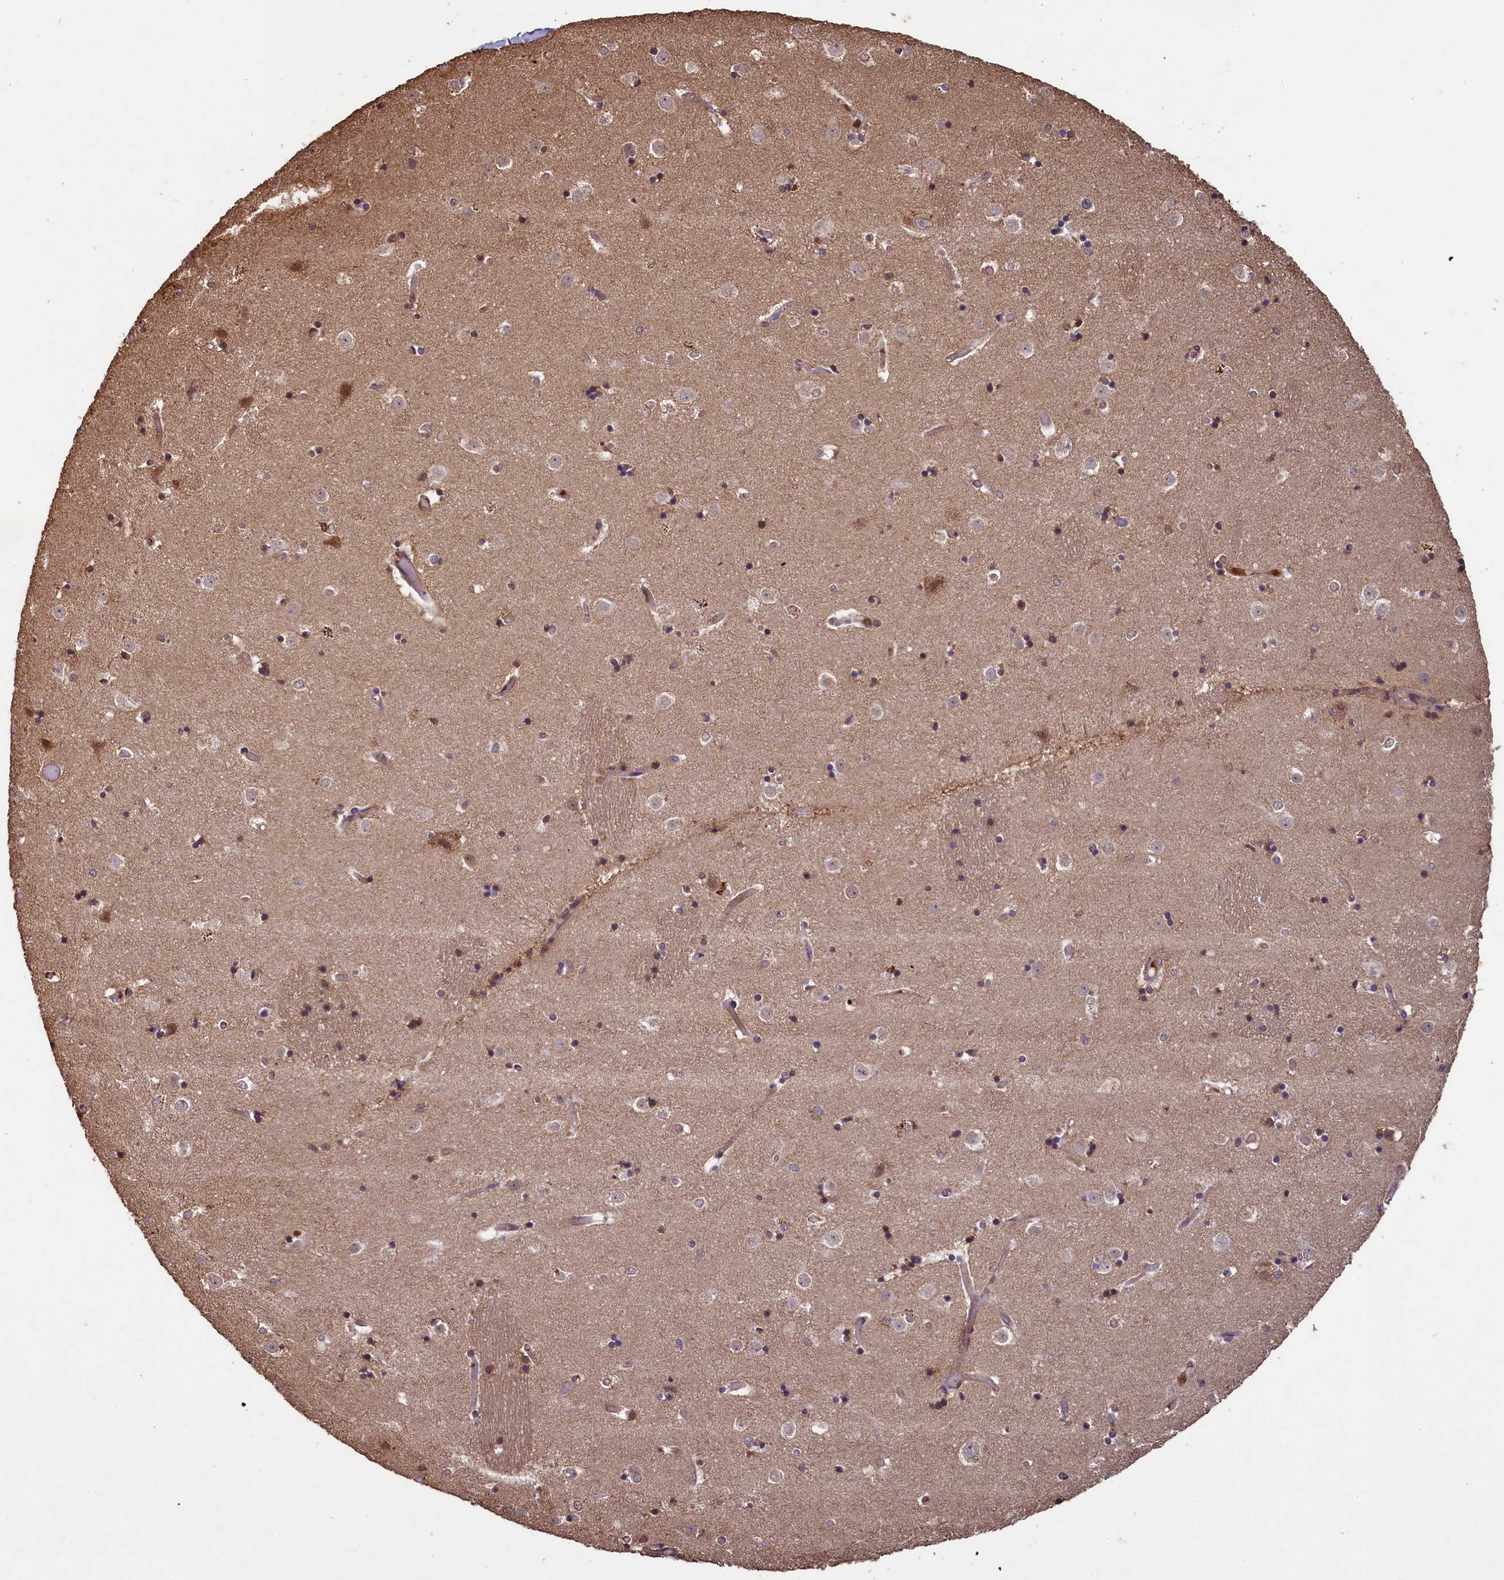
{"staining": {"intensity": "moderate", "quantity": "<25%", "location": "cytoplasmic/membranous"}, "tissue": "caudate", "cell_type": "Glial cells", "image_type": "normal", "snomed": [{"axis": "morphology", "description": "Normal tissue, NOS"}, {"axis": "topography", "description": "Lateral ventricle wall"}], "caption": "This image demonstrates IHC staining of normal caudate, with low moderate cytoplasmic/membranous staining in about <25% of glial cells.", "gene": "NUDT6", "patient": {"sex": "female", "age": 52}}